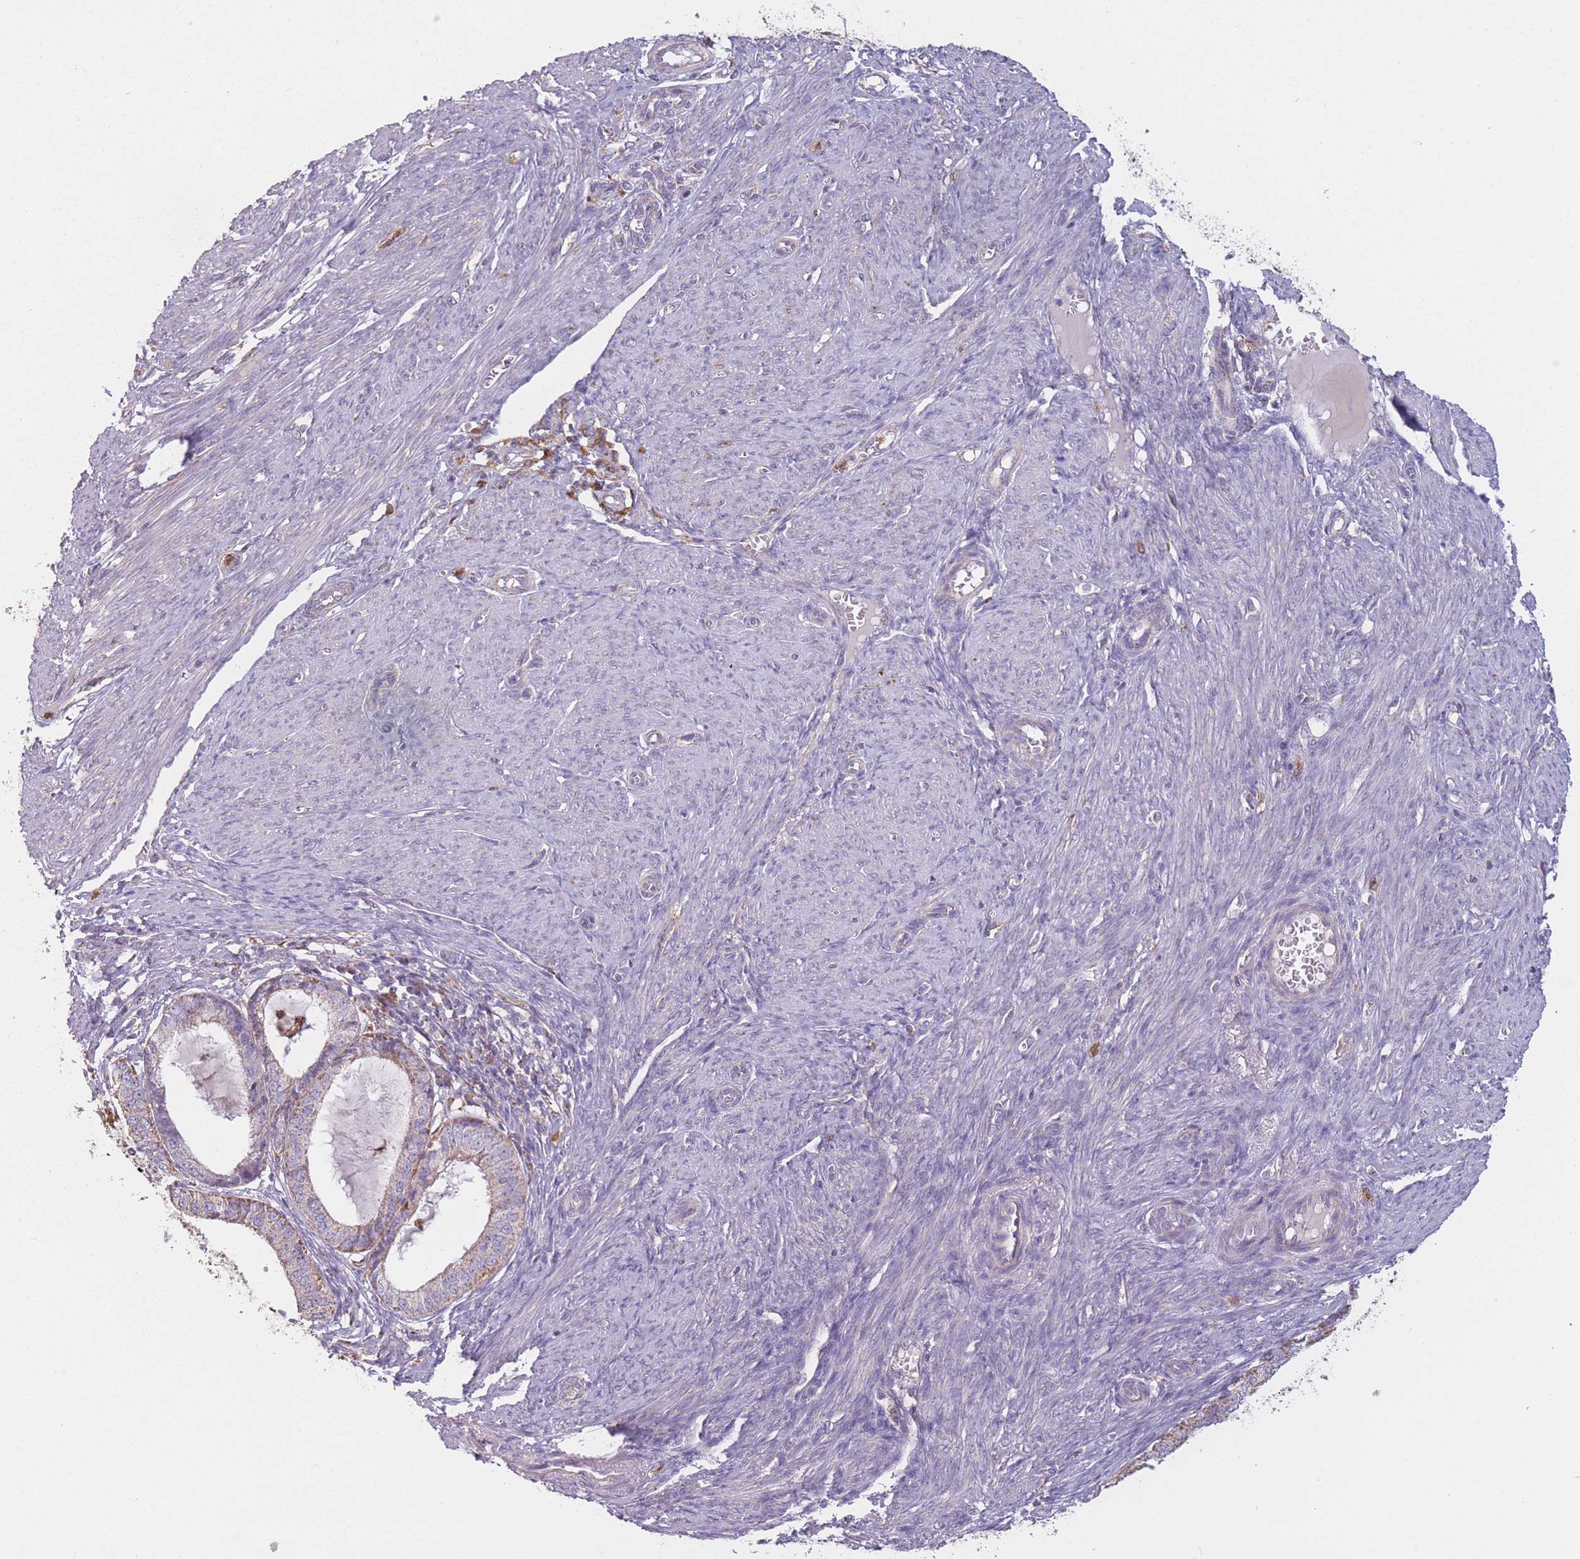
{"staining": {"intensity": "weak", "quantity": "25%-75%", "location": "cytoplasmic/membranous"}, "tissue": "endometrial cancer", "cell_type": "Tumor cells", "image_type": "cancer", "snomed": [{"axis": "morphology", "description": "Adenocarcinoma, NOS"}, {"axis": "topography", "description": "Endometrium"}], "caption": "Weak cytoplasmic/membranous positivity is present in about 25%-75% of tumor cells in endometrial adenocarcinoma.", "gene": "PRAM1", "patient": {"sex": "female", "age": 51}}